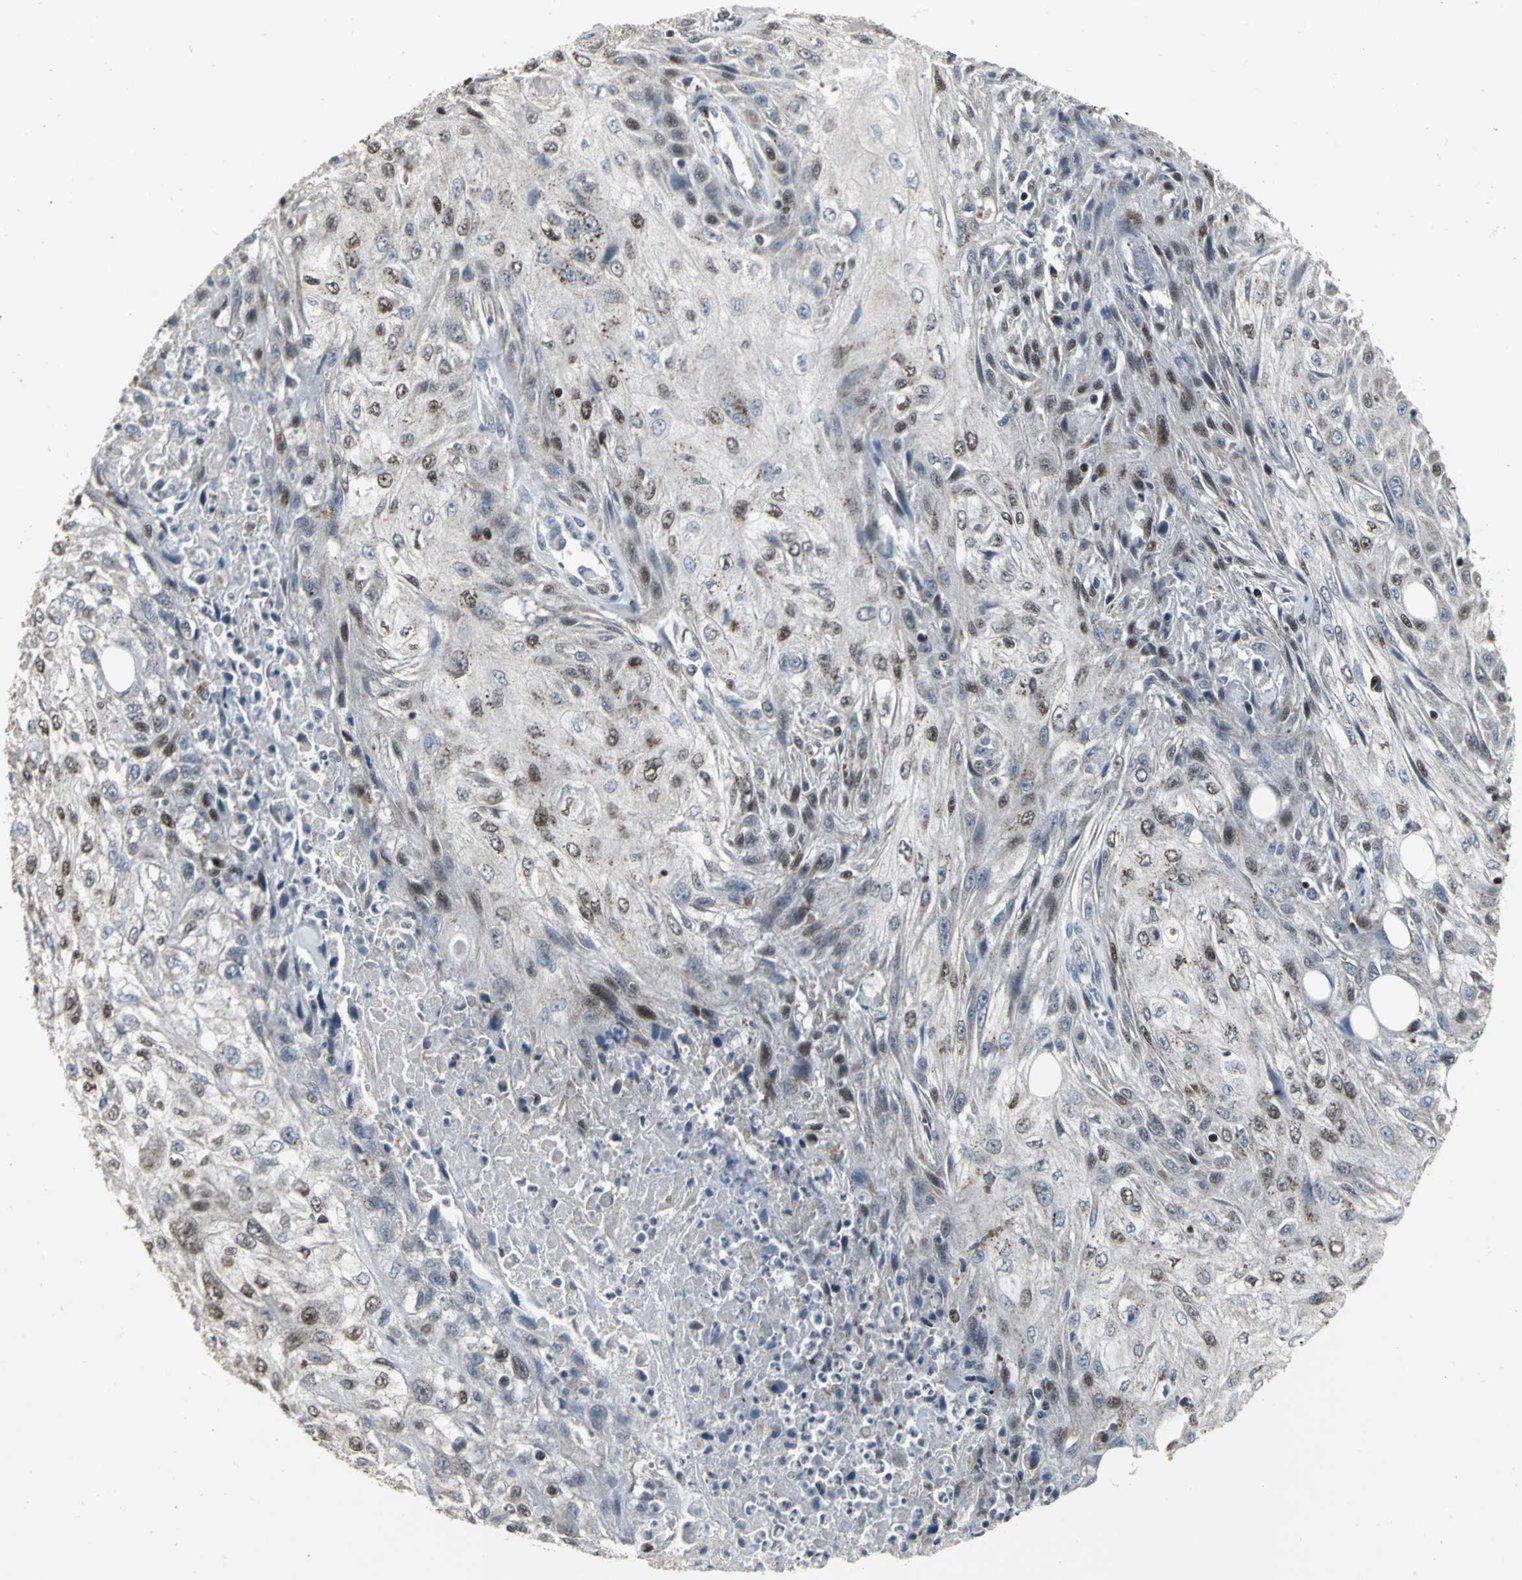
{"staining": {"intensity": "moderate", "quantity": "25%-75%", "location": "nuclear"}, "tissue": "skin cancer", "cell_type": "Tumor cells", "image_type": "cancer", "snomed": [{"axis": "morphology", "description": "Squamous cell carcinoma, NOS"}, {"axis": "topography", "description": "Skin"}], "caption": "Protein staining by IHC reveals moderate nuclear expression in about 25%-75% of tumor cells in skin cancer.", "gene": "SRF", "patient": {"sex": "male", "age": 75}}